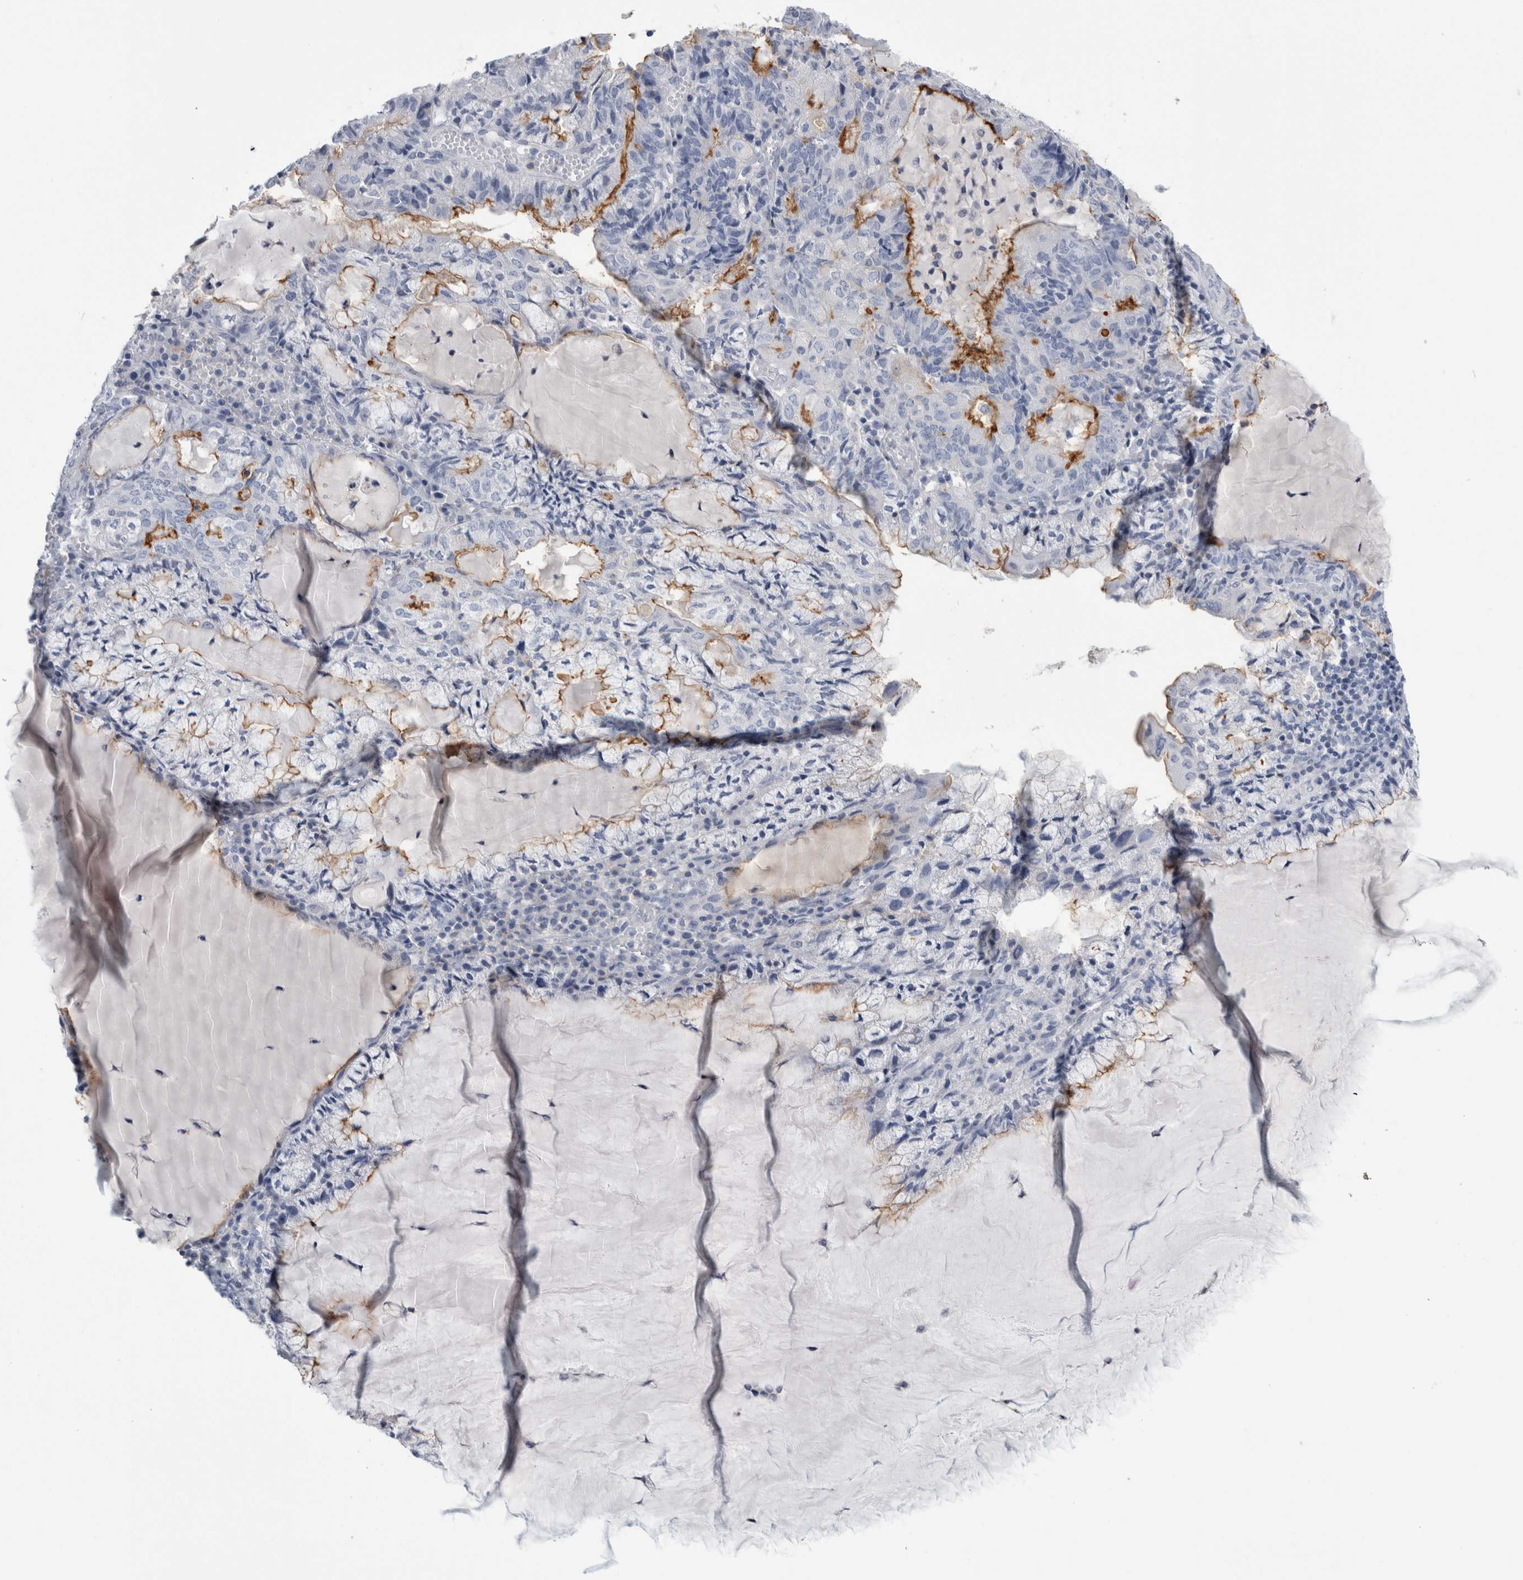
{"staining": {"intensity": "moderate", "quantity": "<25%", "location": "cytoplasmic/membranous"}, "tissue": "endometrial cancer", "cell_type": "Tumor cells", "image_type": "cancer", "snomed": [{"axis": "morphology", "description": "Adenocarcinoma, NOS"}, {"axis": "topography", "description": "Endometrium"}], "caption": "Moderate cytoplasmic/membranous positivity is present in approximately <25% of tumor cells in adenocarcinoma (endometrial).", "gene": "ANKFY1", "patient": {"sex": "female", "age": 81}}